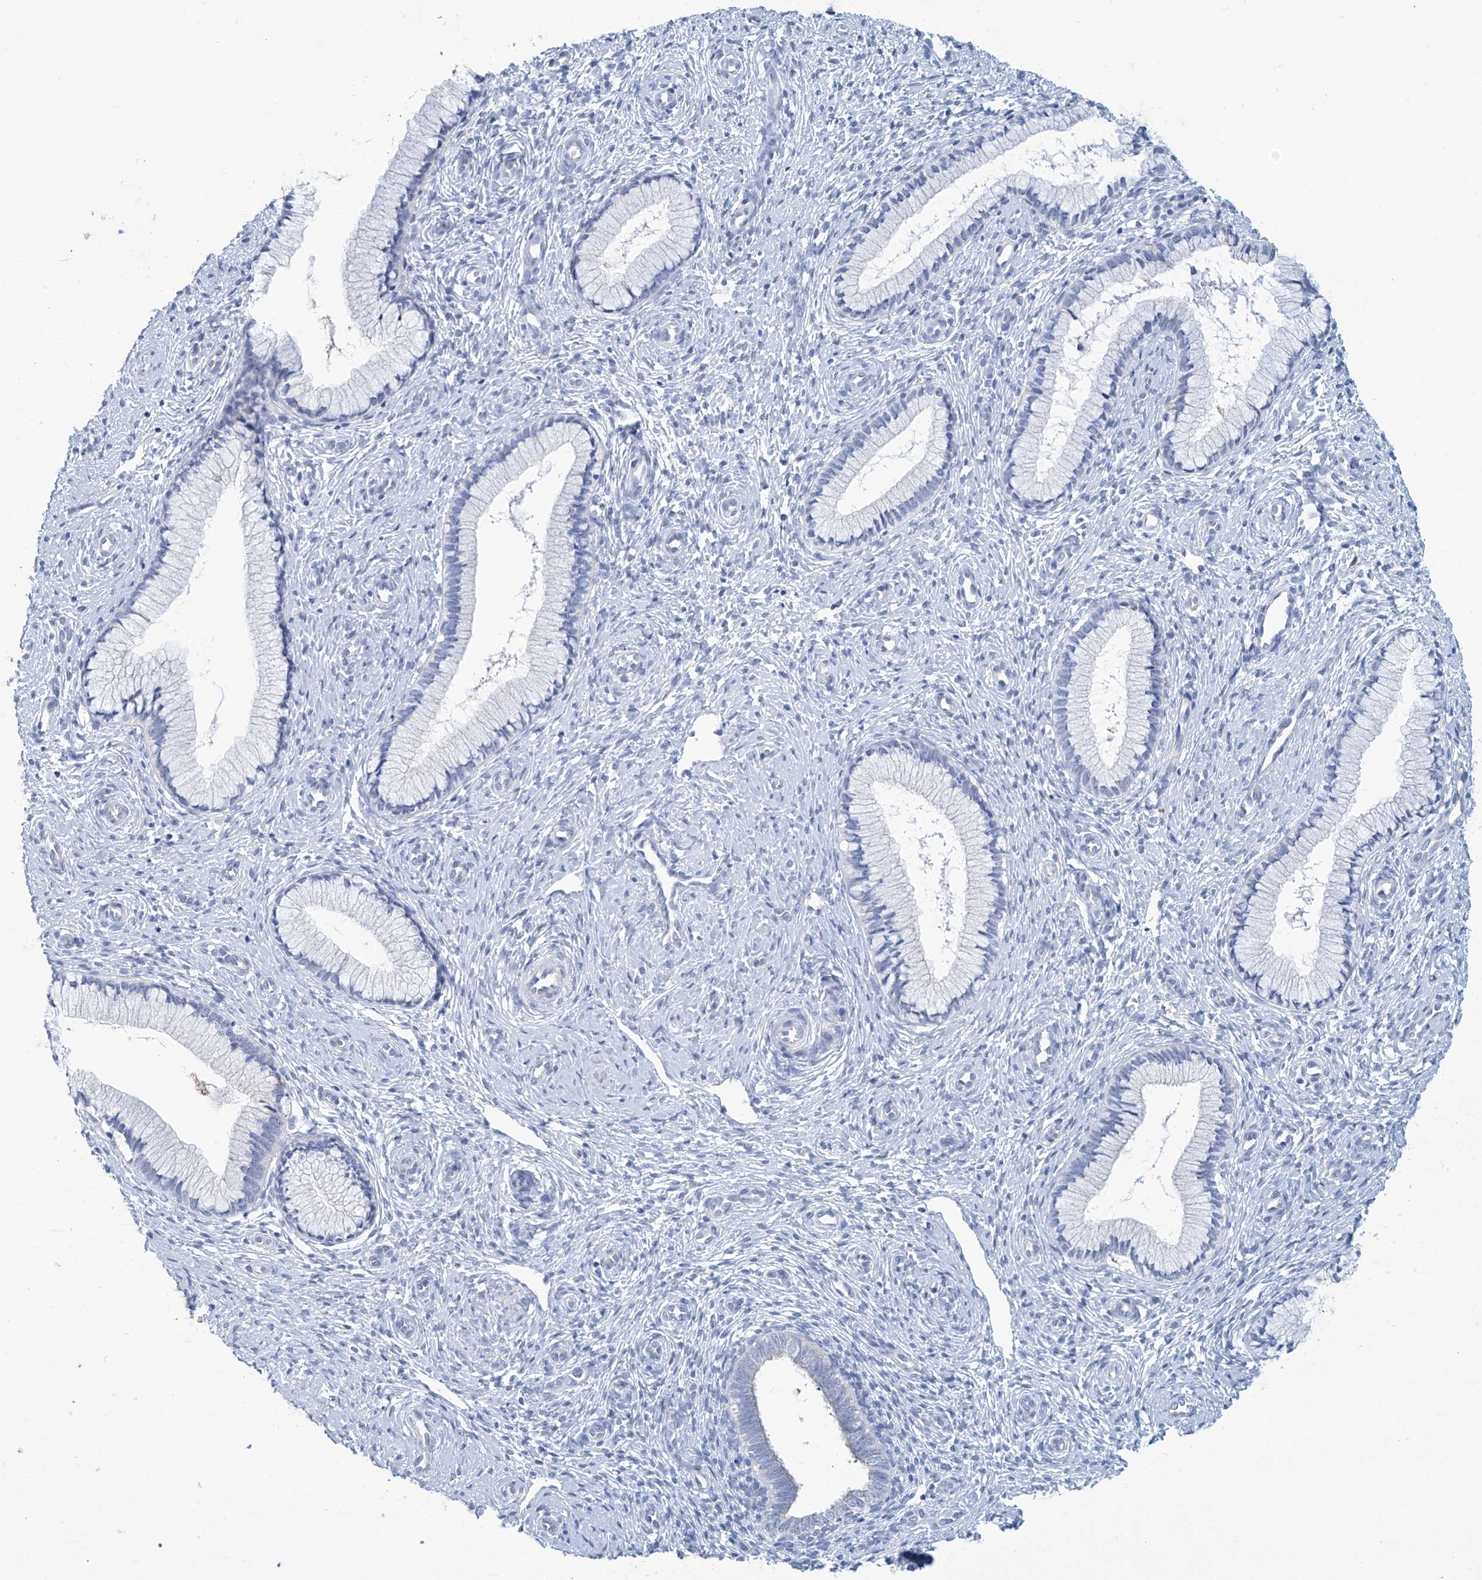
{"staining": {"intensity": "negative", "quantity": "none", "location": "none"}, "tissue": "cervix", "cell_type": "Glandular cells", "image_type": "normal", "snomed": [{"axis": "morphology", "description": "Normal tissue, NOS"}, {"axis": "topography", "description": "Cervix"}], "caption": "The micrograph reveals no staining of glandular cells in unremarkable cervix. (Brightfield microscopy of DAB immunohistochemistry at high magnification).", "gene": "DSP", "patient": {"sex": "female", "age": 27}}